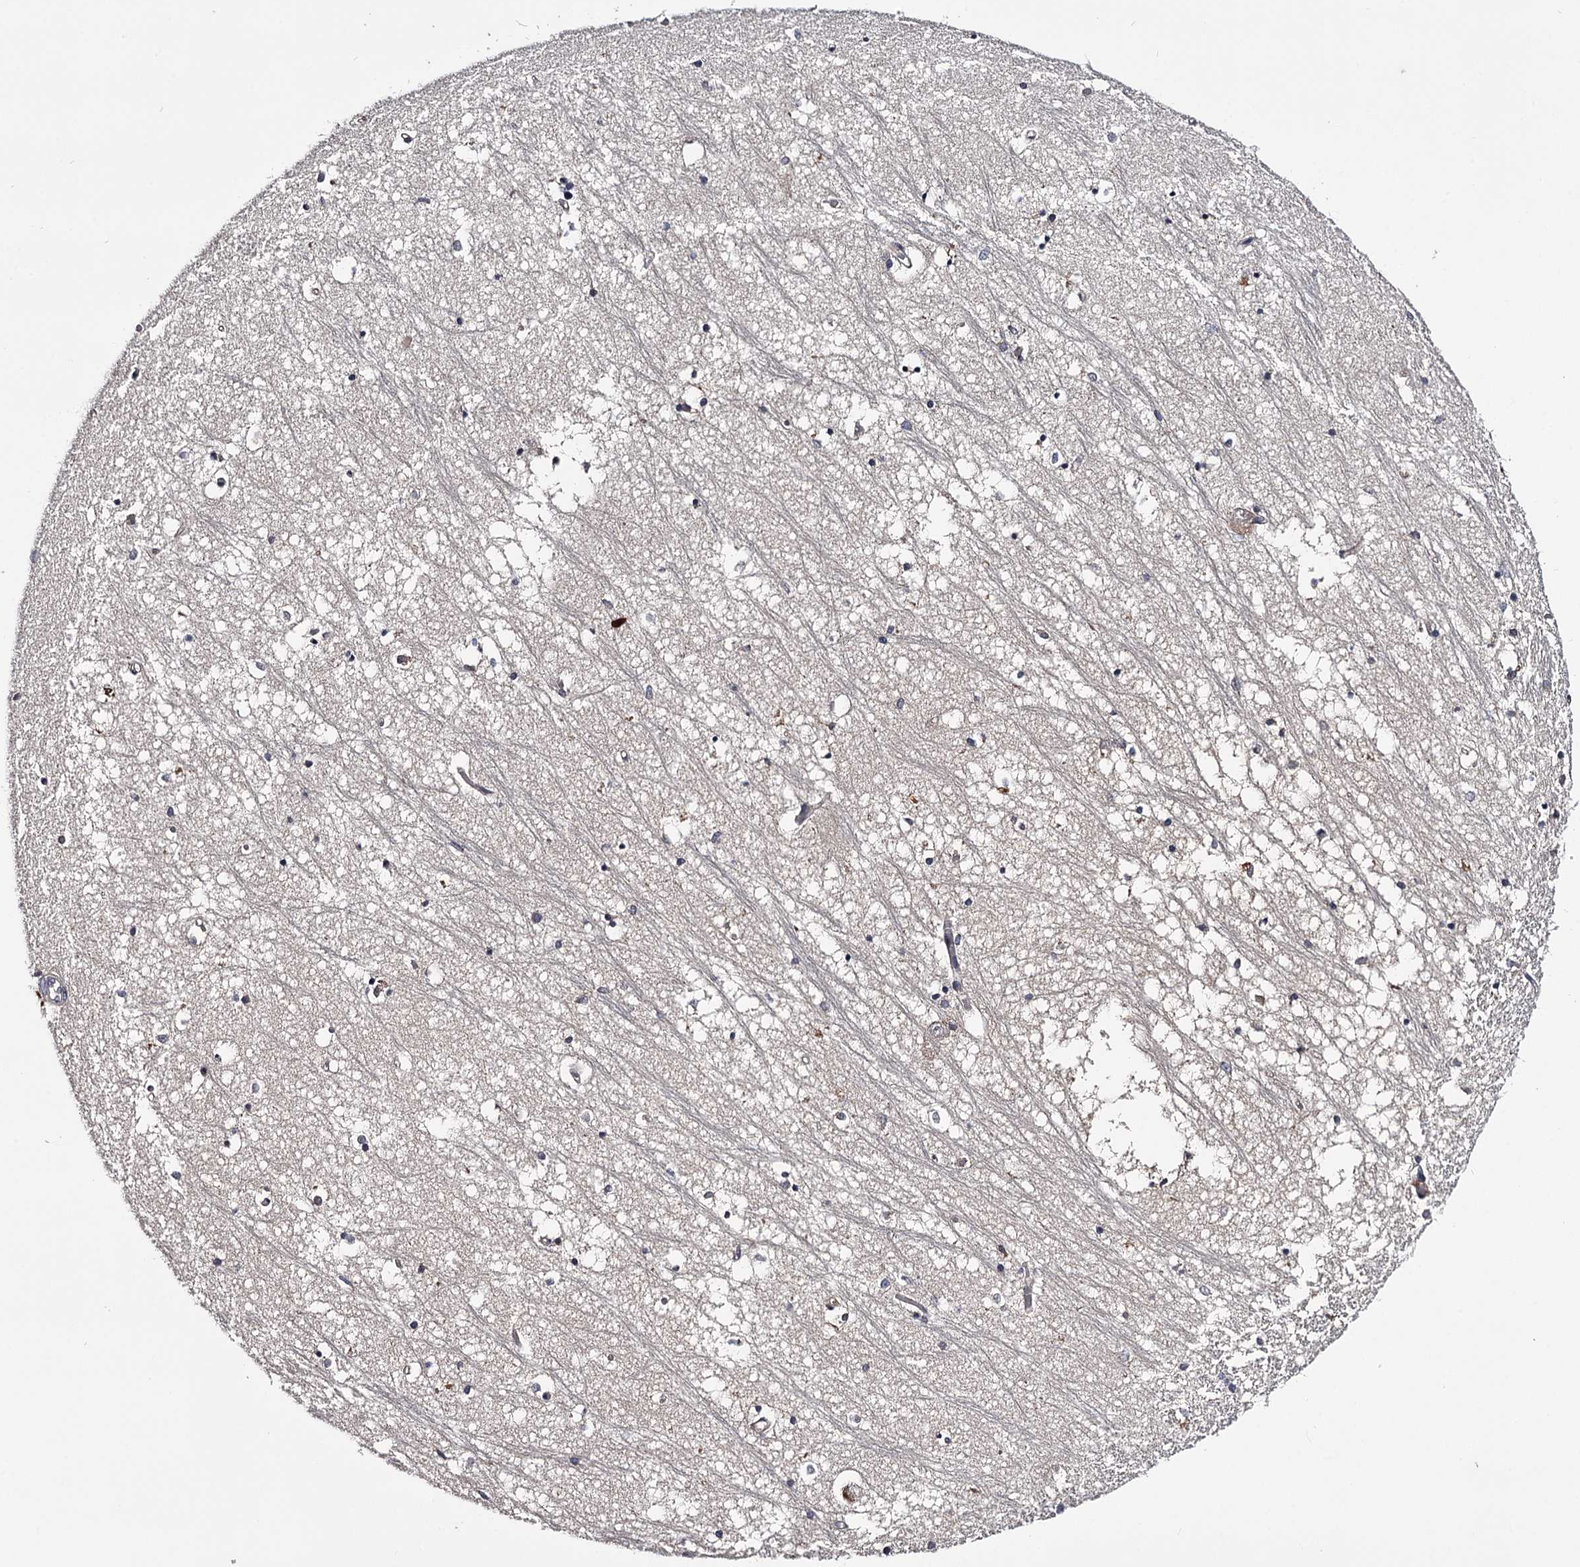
{"staining": {"intensity": "negative", "quantity": "none", "location": "none"}, "tissue": "hippocampus", "cell_type": "Glial cells", "image_type": "normal", "snomed": [{"axis": "morphology", "description": "Normal tissue, NOS"}, {"axis": "topography", "description": "Hippocampus"}], "caption": "Immunohistochemistry (IHC) image of benign human hippocampus stained for a protein (brown), which exhibits no positivity in glial cells. (Immunohistochemistry, brightfield microscopy, high magnification).", "gene": "GSTO1", "patient": {"sex": "male", "age": 70}}